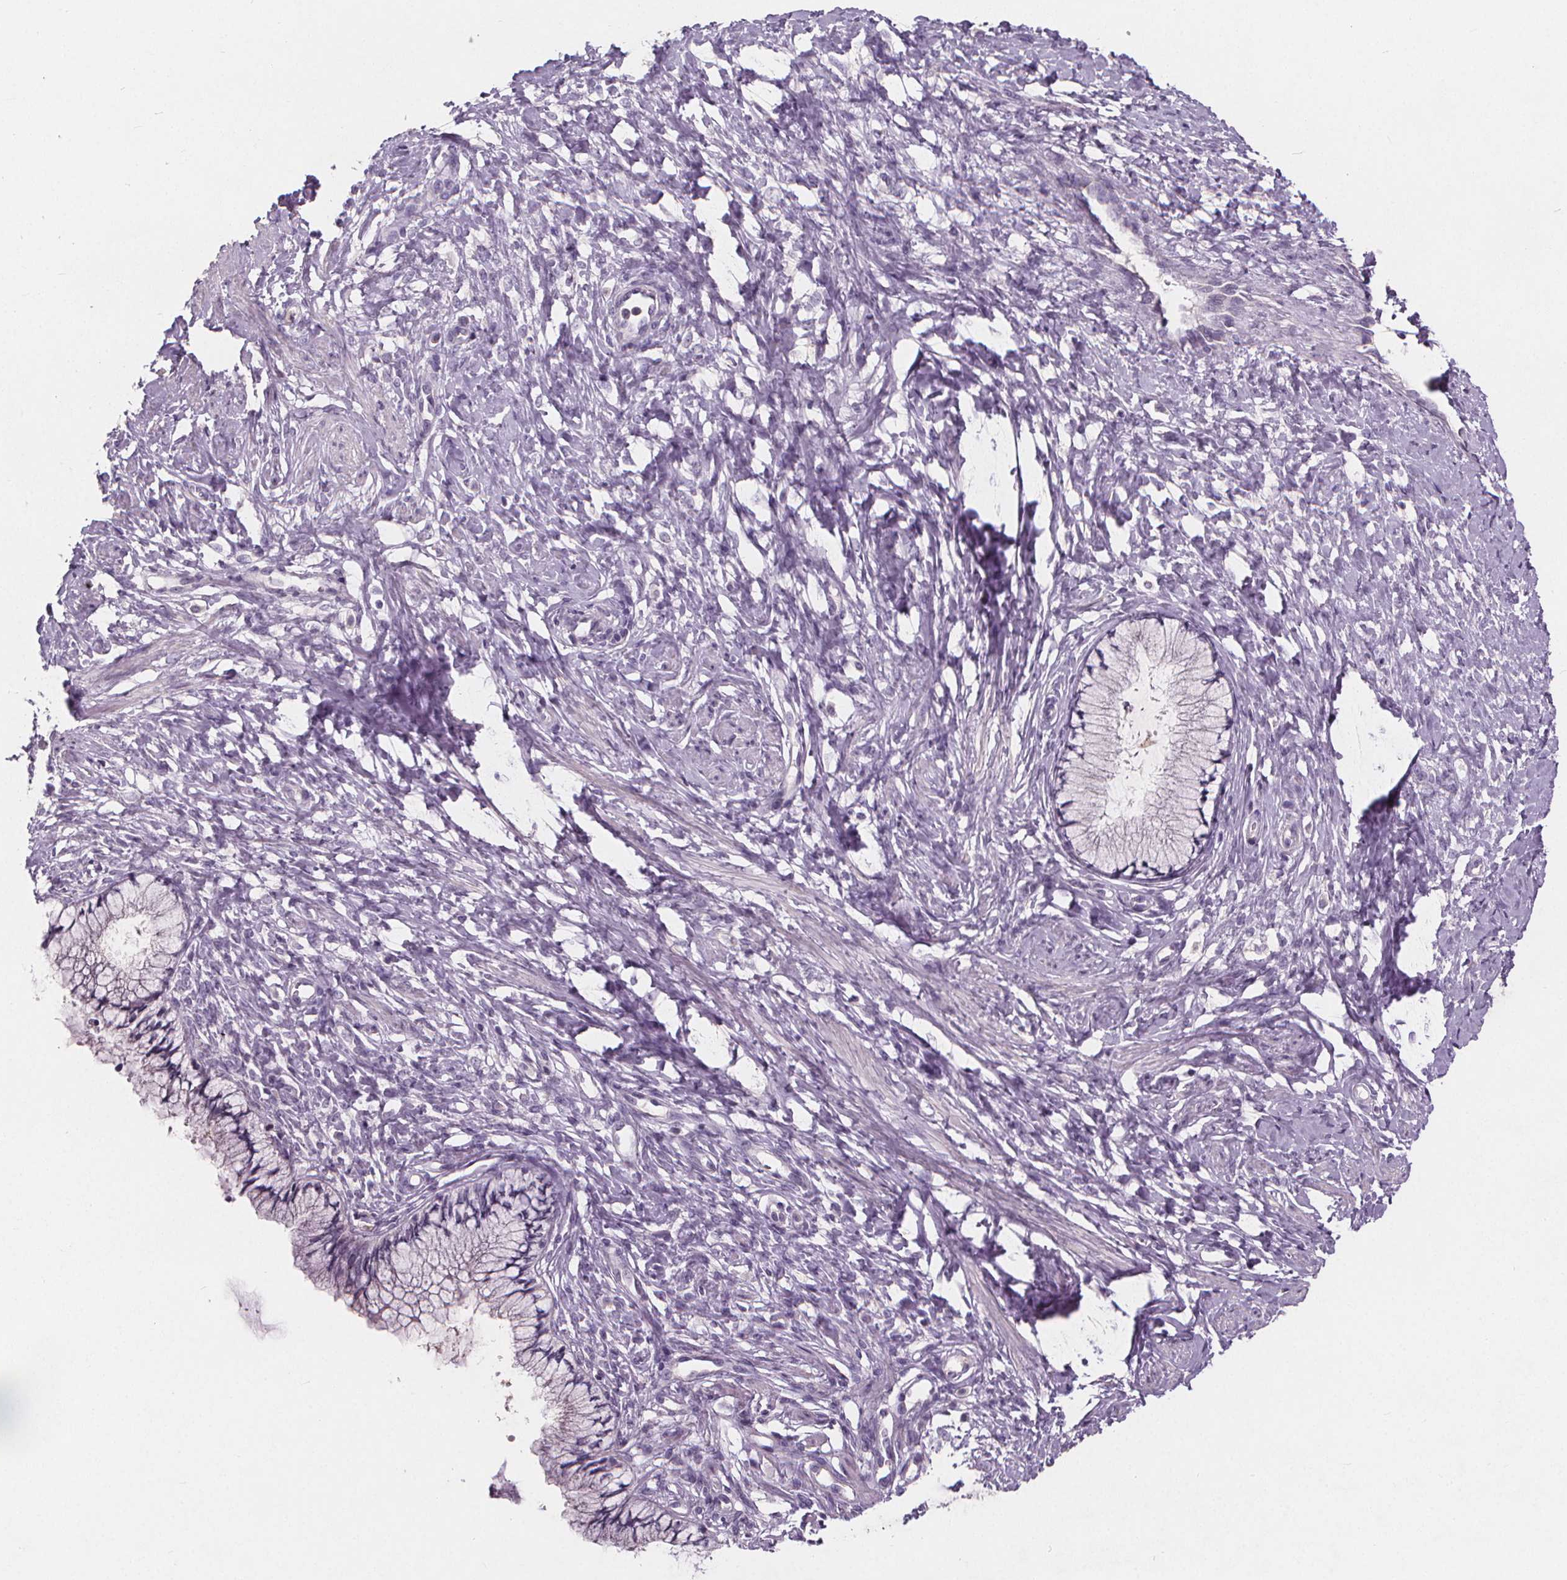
{"staining": {"intensity": "negative", "quantity": "none", "location": "none"}, "tissue": "cervix", "cell_type": "Glandular cells", "image_type": "normal", "snomed": [{"axis": "morphology", "description": "Normal tissue, NOS"}, {"axis": "topography", "description": "Cervix"}], "caption": "Immunohistochemical staining of benign human cervix reveals no significant expression in glandular cells. (Immunohistochemistry (ihc), brightfield microscopy, high magnification).", "gene": "ATP6V1D", "patient": {"sex": "female", "age": 37}}